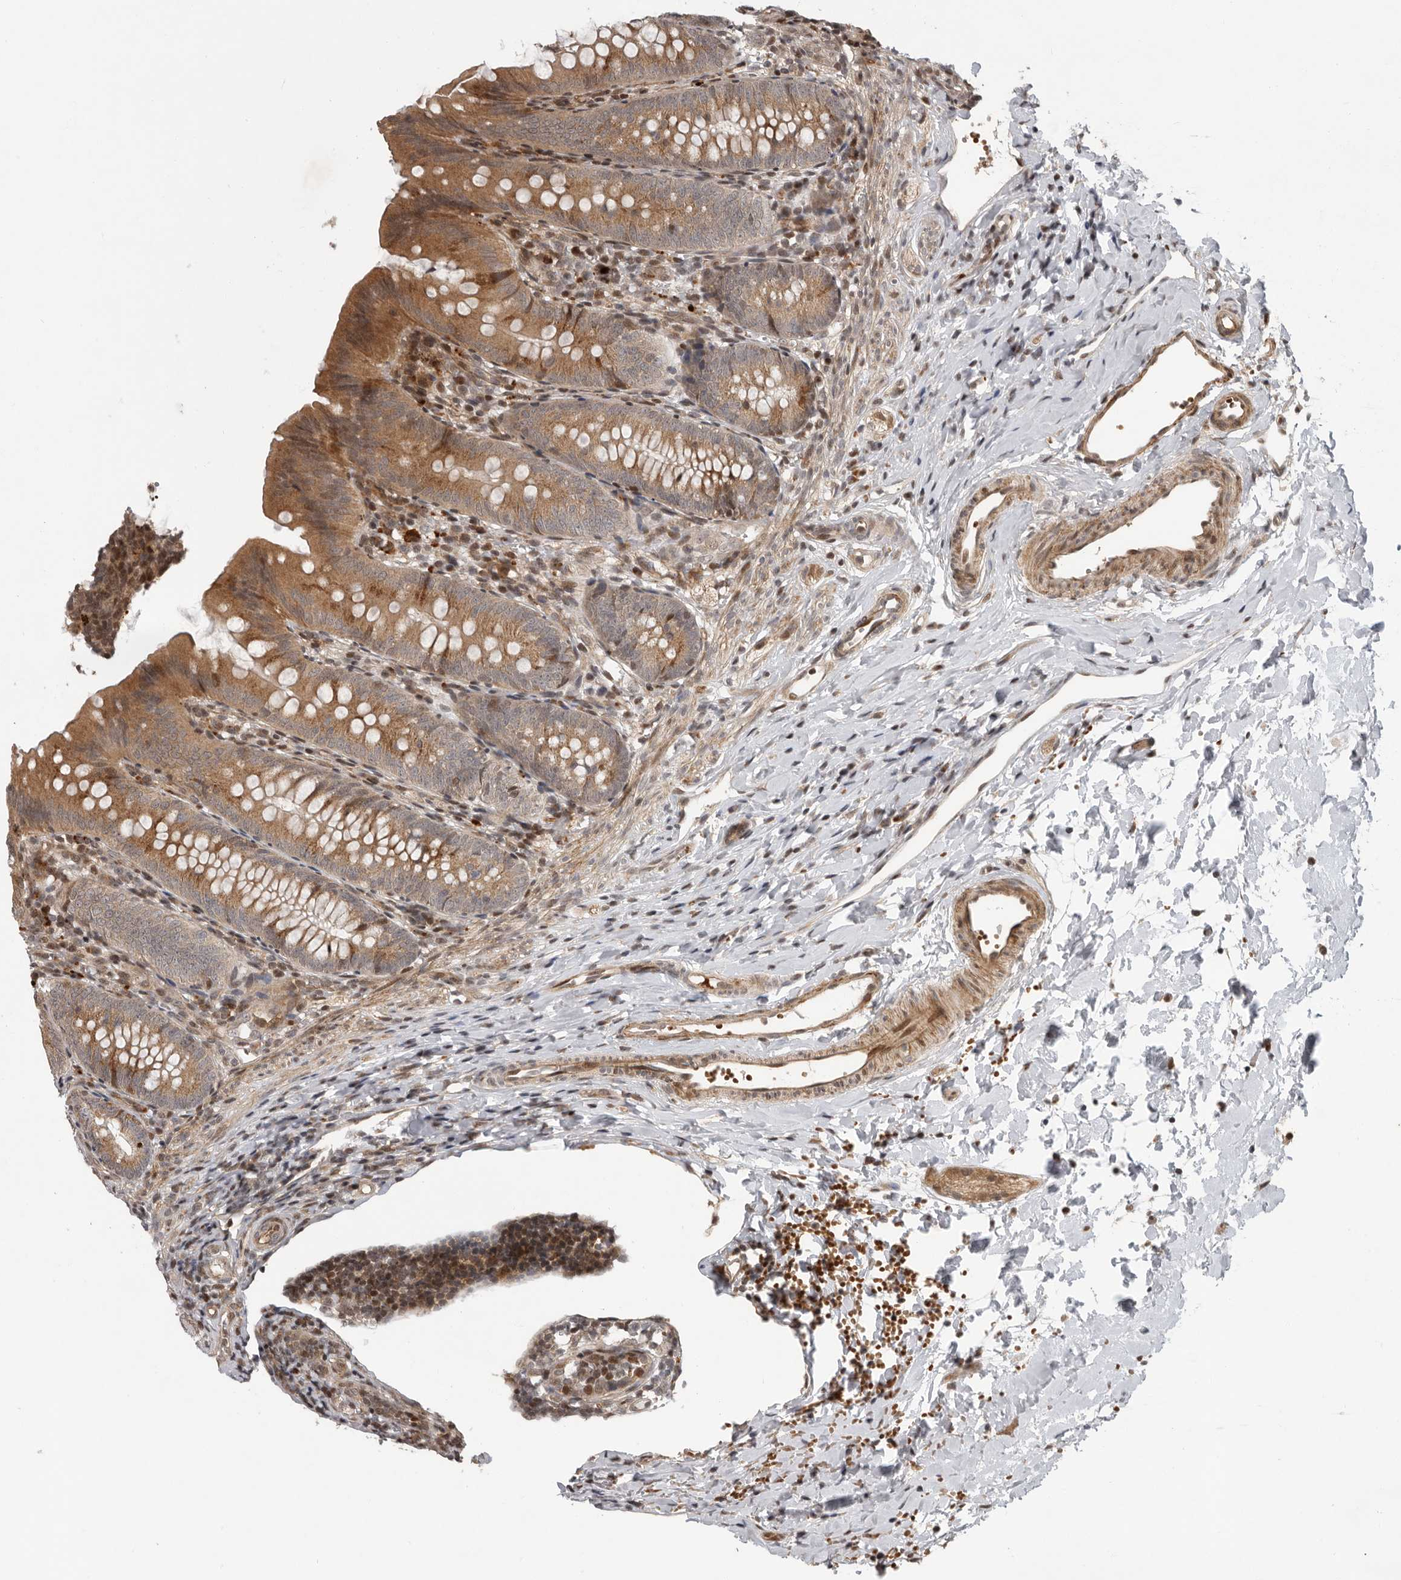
{"staining": {"intensity": "moderate", "quantity": ">75%", "location": "cytoplasmic/membranous"}, "tissue": "appendix", "cell_type": "Glandular cells", "image_type": "normal", "snomed": [{"axis": "morphology", "description": "Normal tissue, NOS"}, {"axis": "topography", "description": "Appendix"}], "caption": "Appendix stained with DAB IHC displays medium levels of moderate cytoplasmic/membranous staining in about >75% of glandular cells. (Brightfield microscopy of DAB IHC at high magnification).", "gene": "RABIF", "patient": {"sex": "male", "age": 1}}